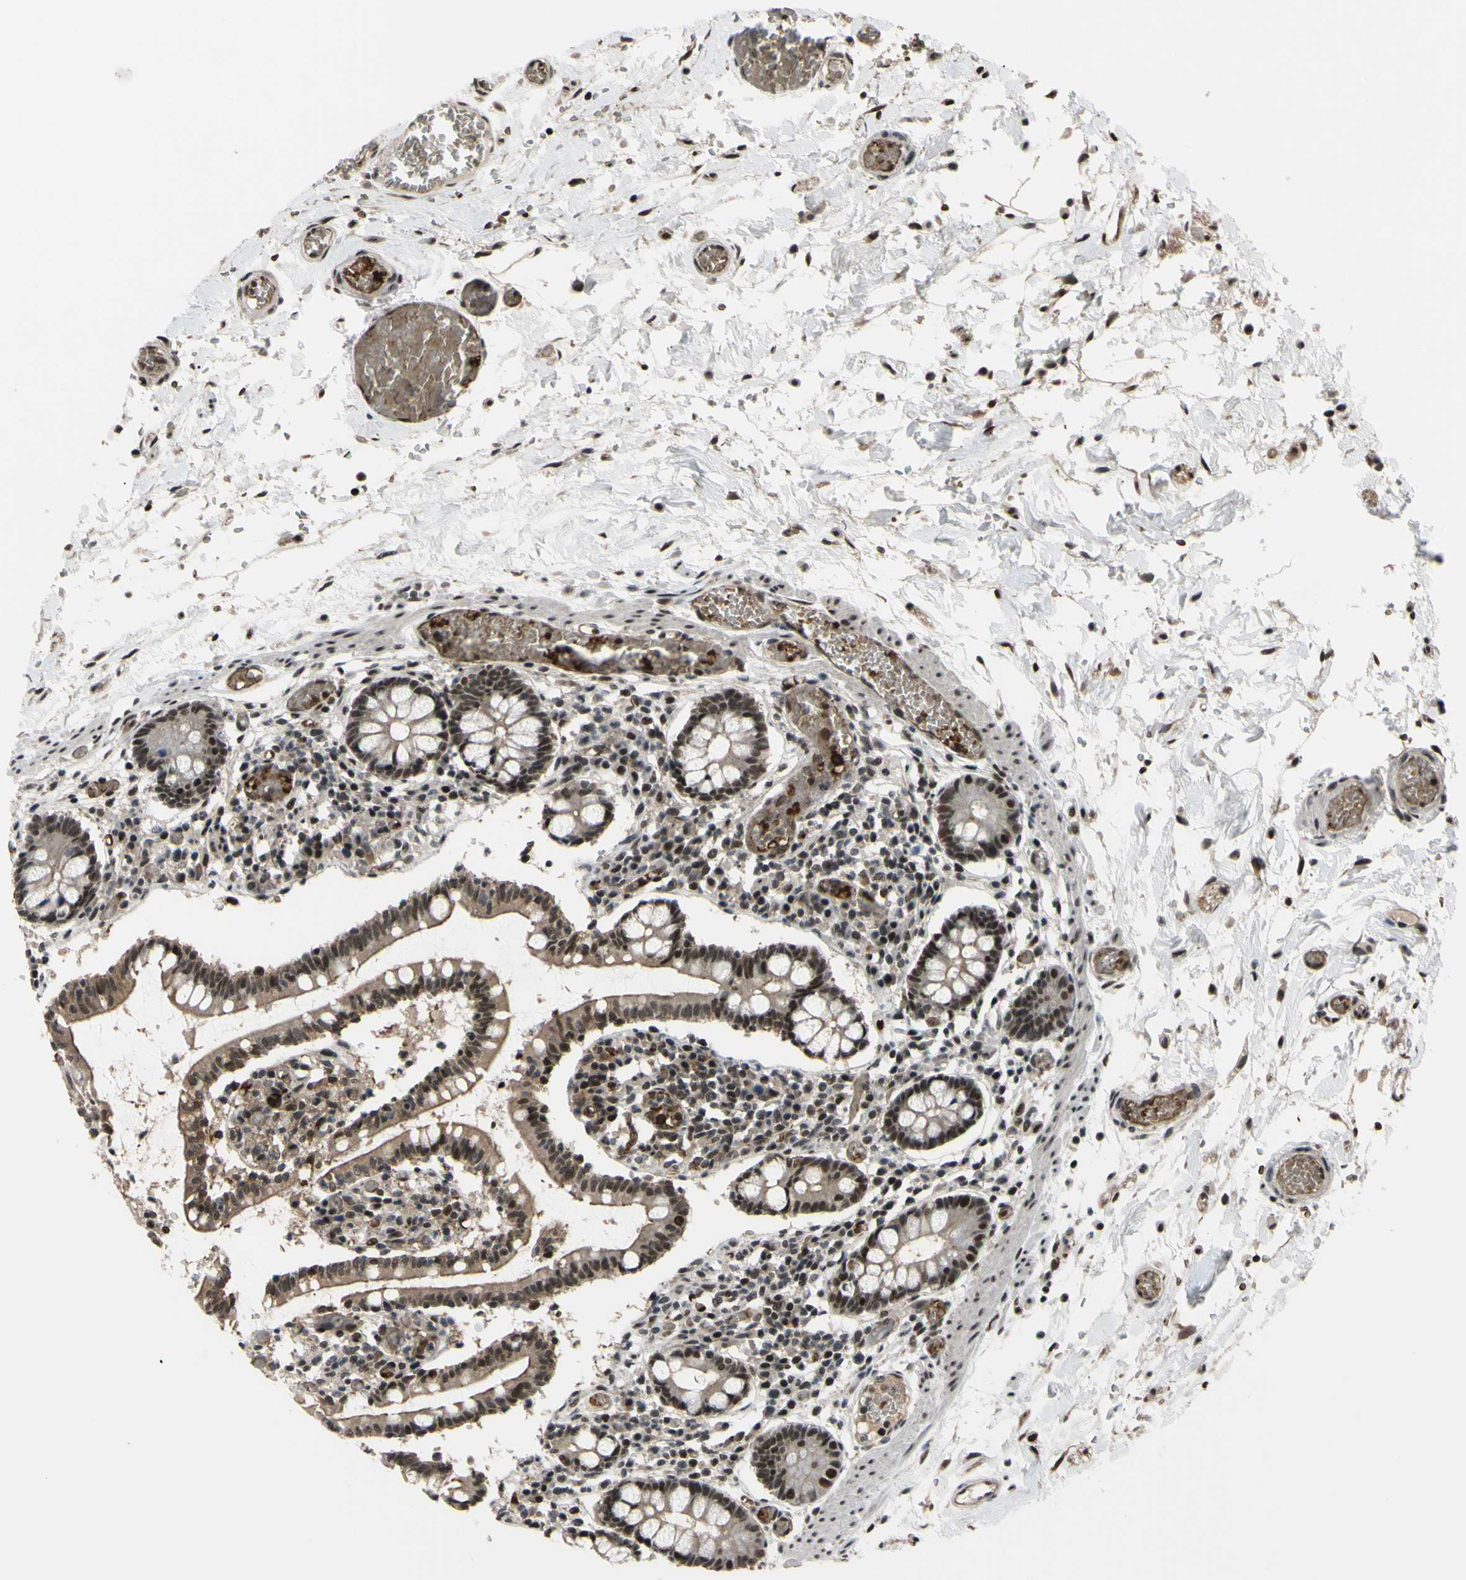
{"staining": {"intensity": "moderate", "quantity": ">75%", "location": "cytoplasmic/membranous,nuclear"}, "tissue": "small intestine", "cell_type": "Glandular cells", "image_type": "normal", "snomed": [{"axis": "morphology", "description": "Normal tissue, NOS"}, {"axis": "topography", "description": "Small intestine"}], "caption": "Immunohistochemistry (IHC) micrograph of benign human small intestine stained for a protein (brown), which demonstrates medium levels of moderate cytoplasmic/membranous,nuclear expression in about >75% of glandular cells.", "gene": "THAP12", "patient": {"sex": "female", "age": 61}}